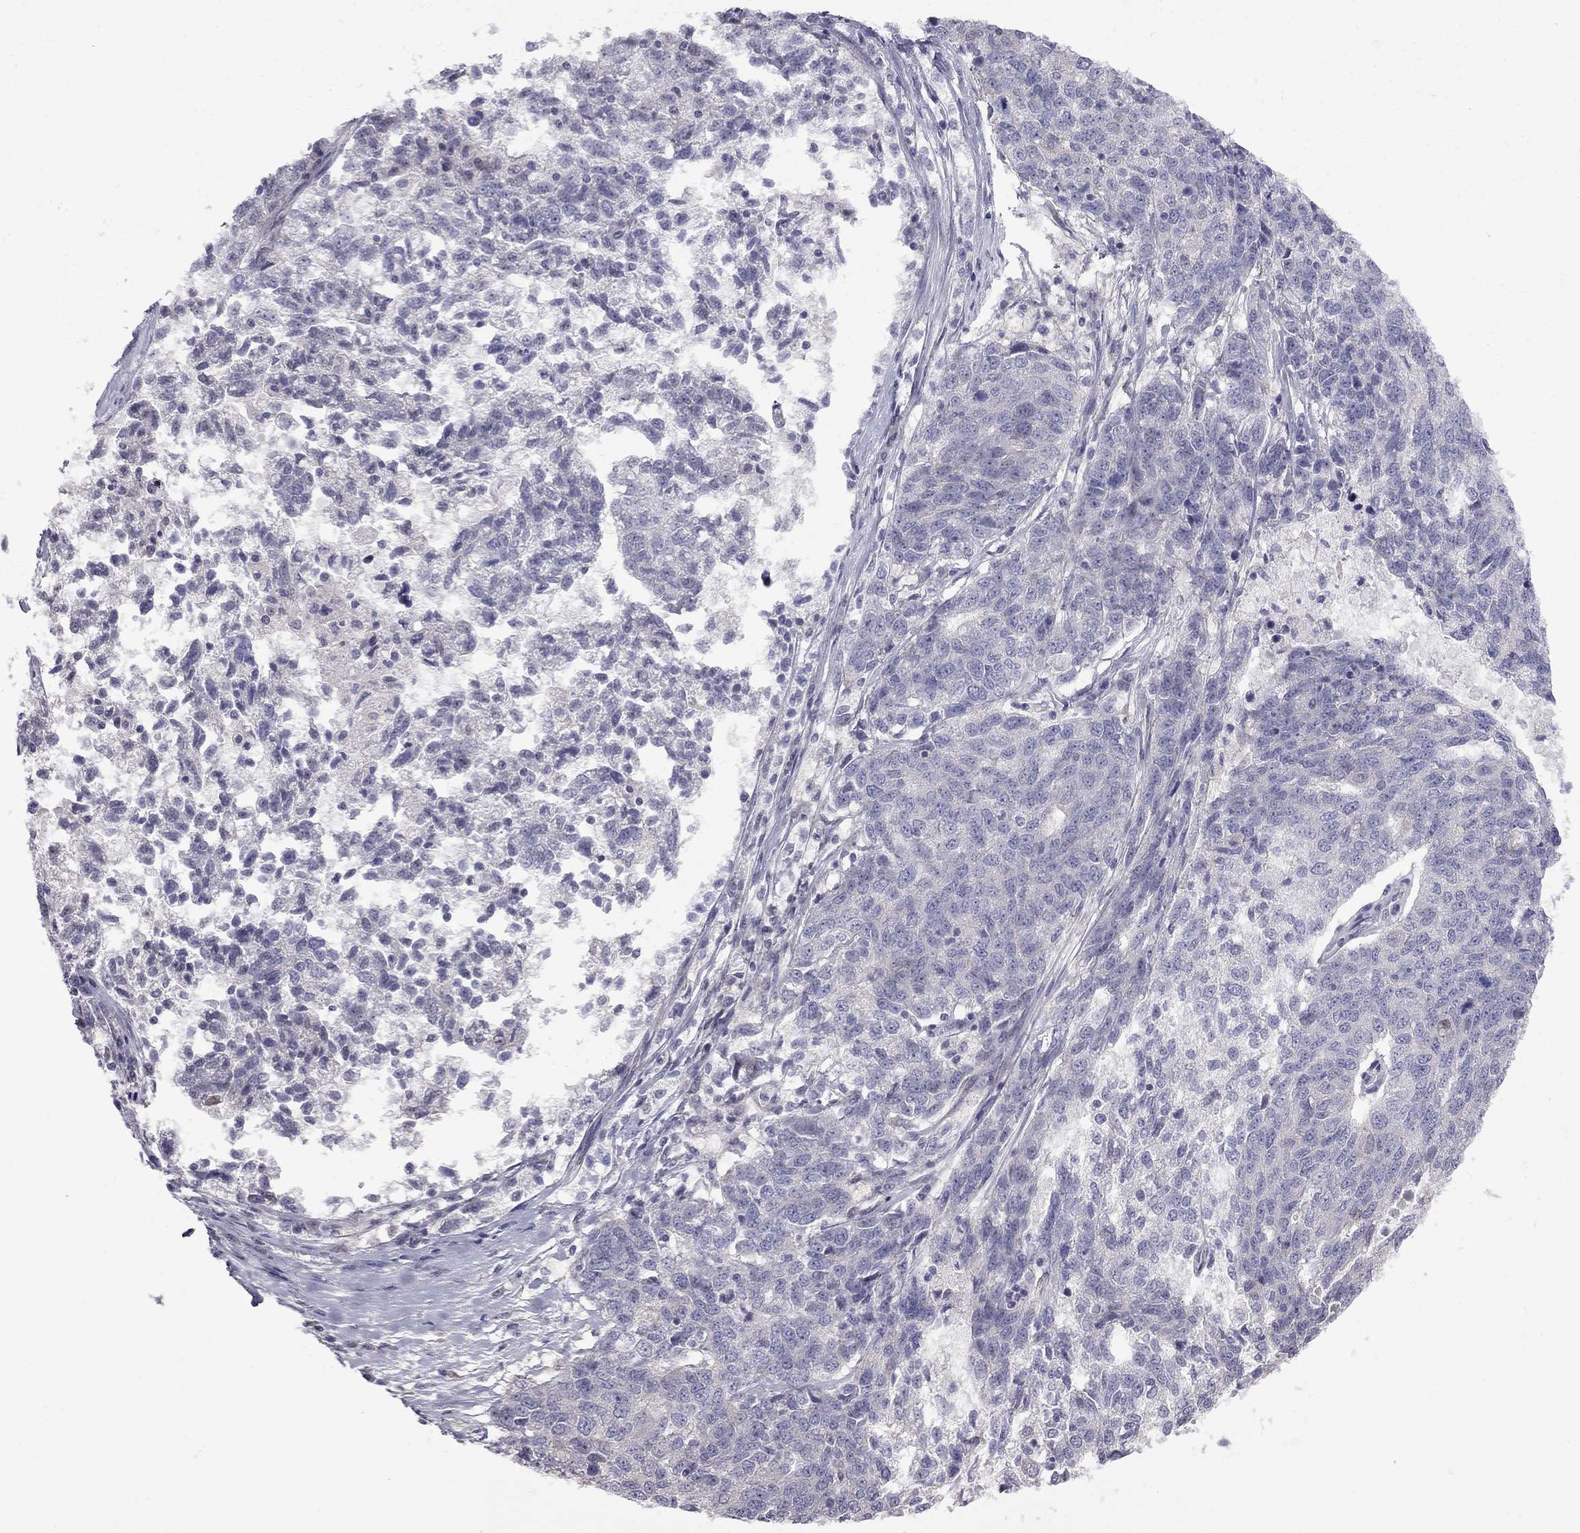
{"staining": {"intensity": "negative", "quantity": "none", "location": "none"}, "tissue": "ovarian cancer", "cell_type": "Tumor cells", "image_type": "cancer", "snomed": [{"axis": "morphology", "description": "Cystadenocarcinoma, serous, NOS"}, {"axis": "topography", "description": "Ovary"}], "caption": "The IHC micrograph has no significant expression in tumor cells of ovarian cancer (serous cystadenocarcinoma) tissue. (Immunohistochemistry, brightfield microscopy, high magnification).", "gene": "NRARP", "patient": {"sex": "female", "age": 71}}